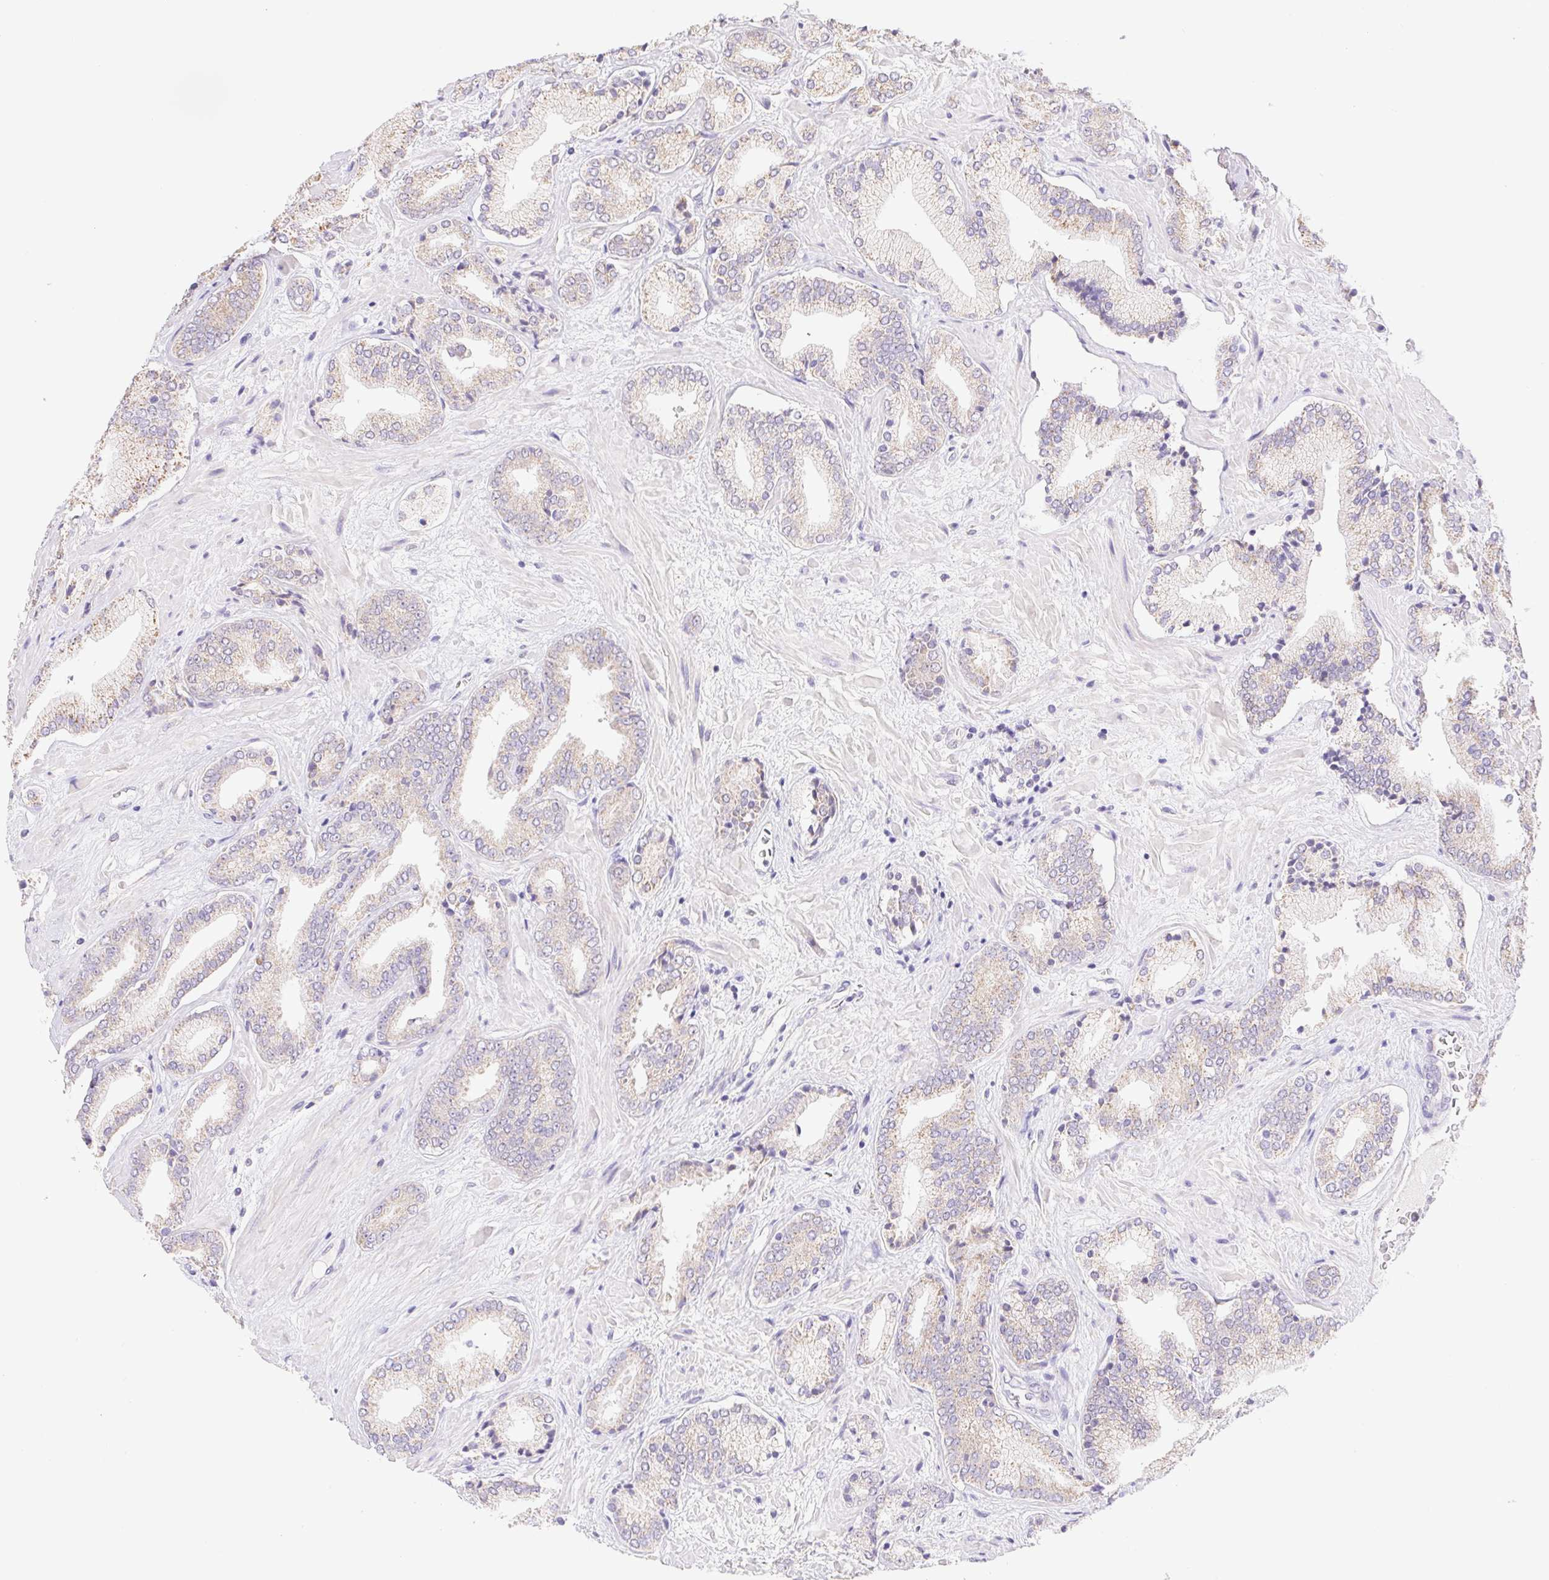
{"staining": {"intensity": "weak", "quantity": "25%-75%", "location": "cytoplasmic/membranous"}, "tissue": "prostate cancer", "cell_type": "Tumor cells", "image_type": "cancer", "snomed": [{"axis": "morphology", "description": "Adenocarcinoma, High grade"}, {"axis": "topography", "description": "Prostate"}], "caption": "Protein analysis of prostate cancer (high-grade adenocarcinoma) tissue displays weak cytoplasmic/membranous staining in about 25%-75% of tumor cells. (Brightfield microscopy of DAB IHC at high magnification).", "gene": "FKBP6", "patient": {"sex": "male", "age": 56}}